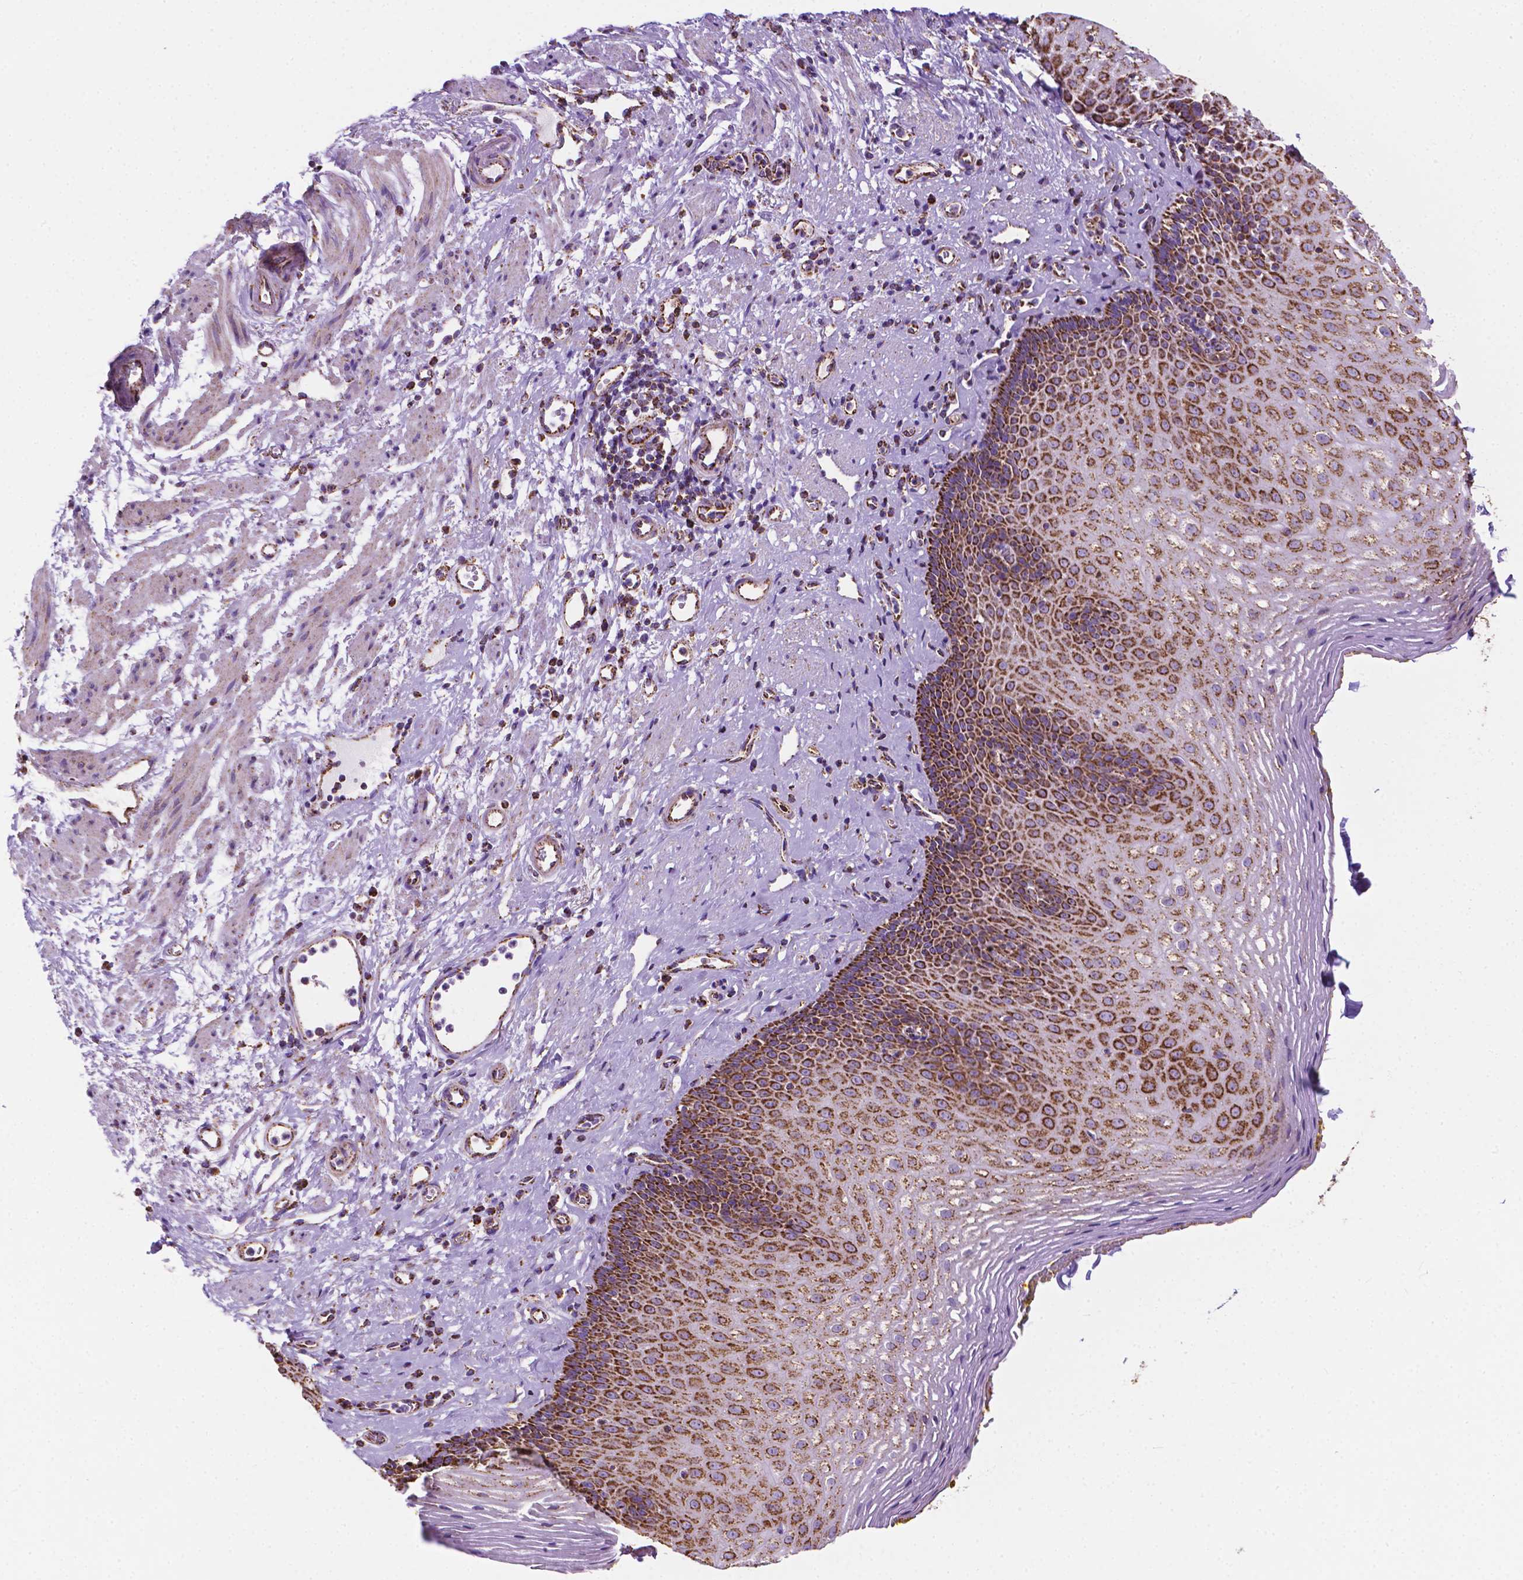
{"staining": {"intensity": "strong", "quantity": ">75%", "location": "cytoplasmic/membranous"}, "tissue": "esophagus", "cell_type": "Squamous epithelial cells", "image_type": "normal", "snomed": [{"axis": "morphology", "description": "Normal tissue, NOS"}, {"axis": "topography", "description": "Esophagus"}], "caption": "Strong cytoplasmic/membranous protein staining is identified in about >75% of squamous epithelial cells in esophagus.", "gene": "RMDN3", "patient": {"sex": "female", "age": 68}}